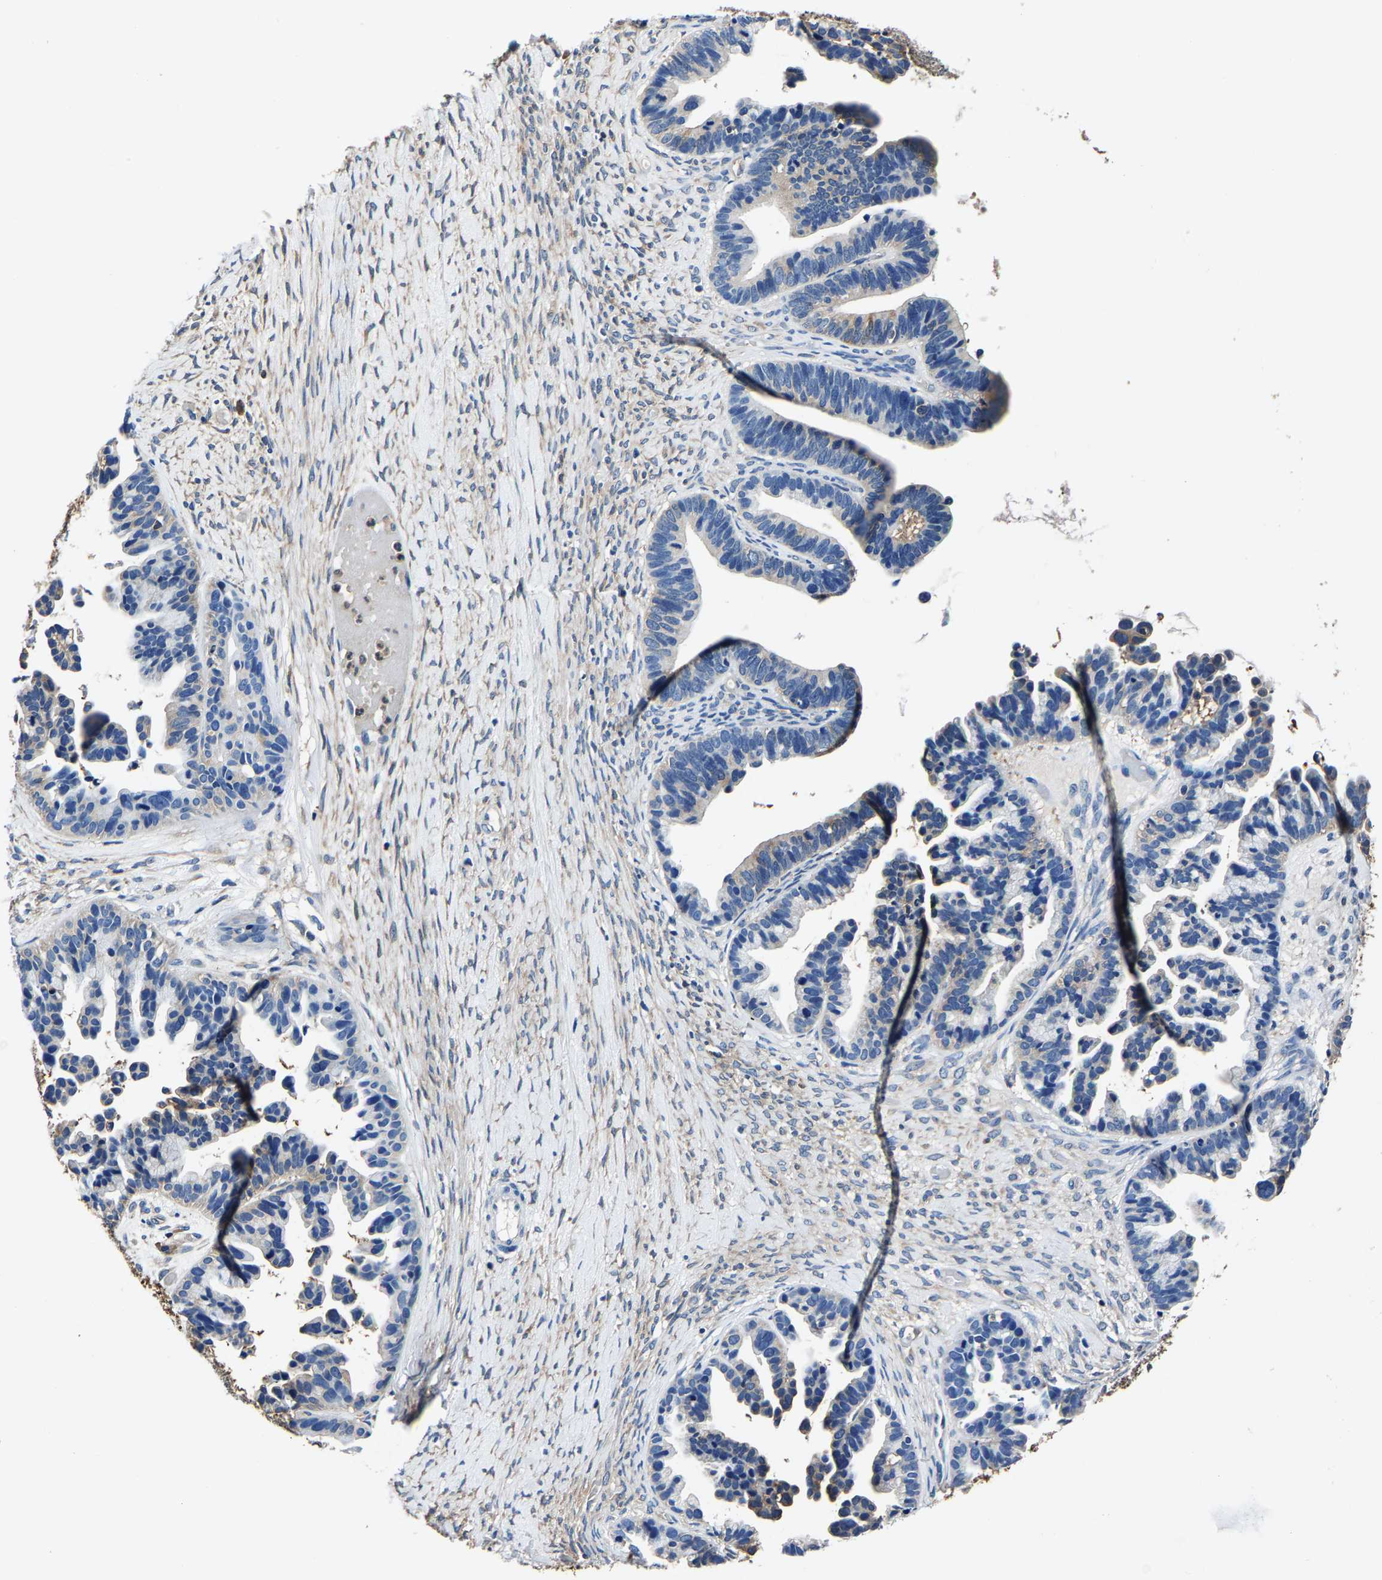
{"staining": {"intensity": "moderate", "quantity": "<25%", "location": "cytoplasmic/membranous"}, "tissue": "ovarian cancer", "cell_type": "Tumor cells", "image_type": "cancer", "snomed": [{"axis": "morphology", "description": "Cystadenocarcinoma, serous, NOS"}, {"axis": "topography", "description": "Ovary"}], "caption": "Ovarian cancer (serous cystadenocarcinoma) stained with a brown dye demonstrates moderate cytoplasmic/membranous positive staining in about <25% of tumor cells.", "gene": "ALDOB", "patient": {"sex": "female", "age": 56}}